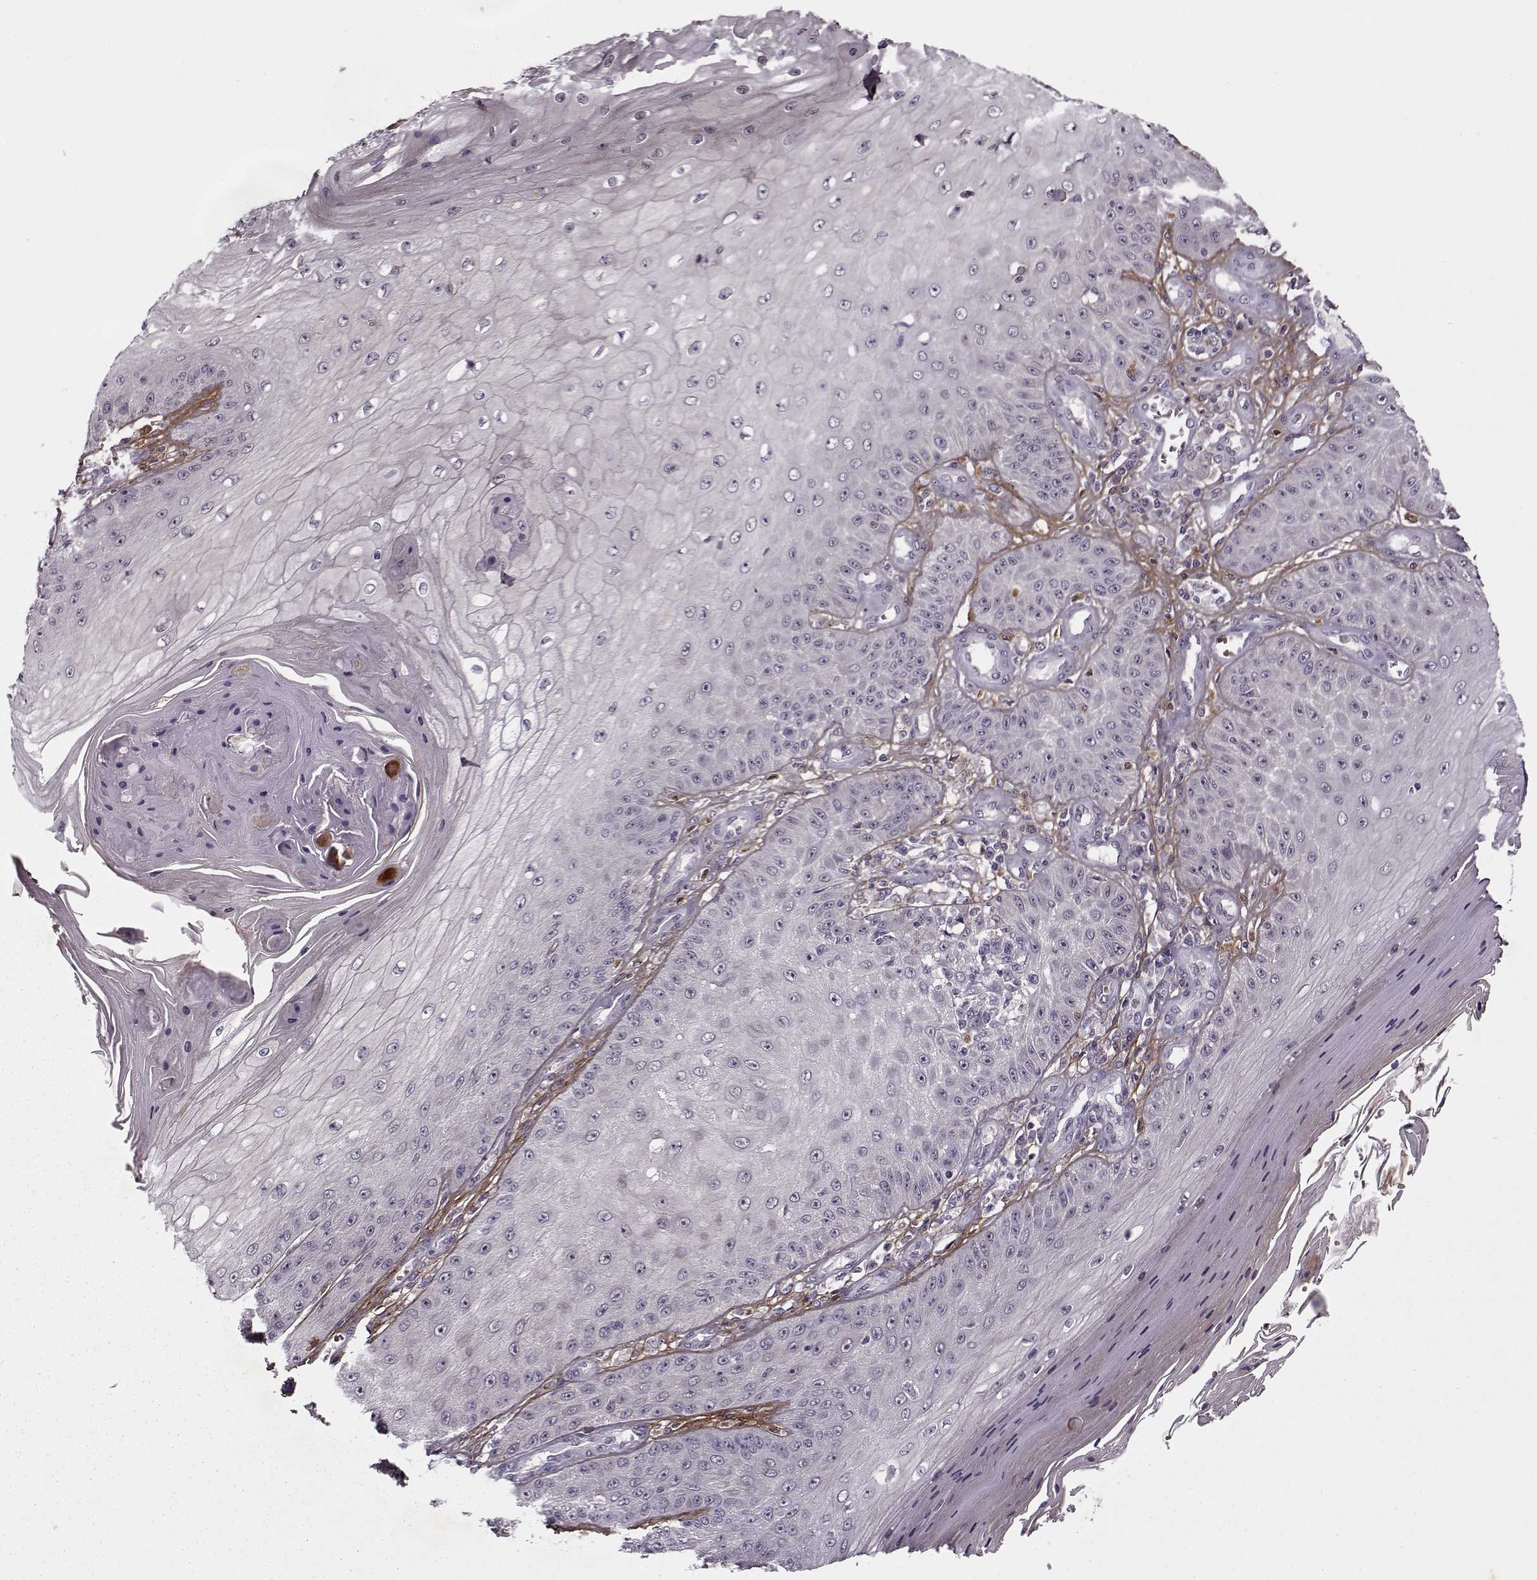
{"staining": {"intensity": "negative", "quantity": "none", "location": "none"}, "tissue": "skin cancer", "cell_type": "Tumor cells", "image_type": "cancer", "snomed": [{"axis": "morphology", "description": "Squamous cell carcinoma, NOS"}, {"axis": "topography", "description": "Skin"}], "caption": "High power microscopy micrograph of an IHC image of skin squamous cell carcinoma, revealing no significant staining in tumor cells.", "gene": "DENND4B", "patient": {"sex": "male", "age": 70}}